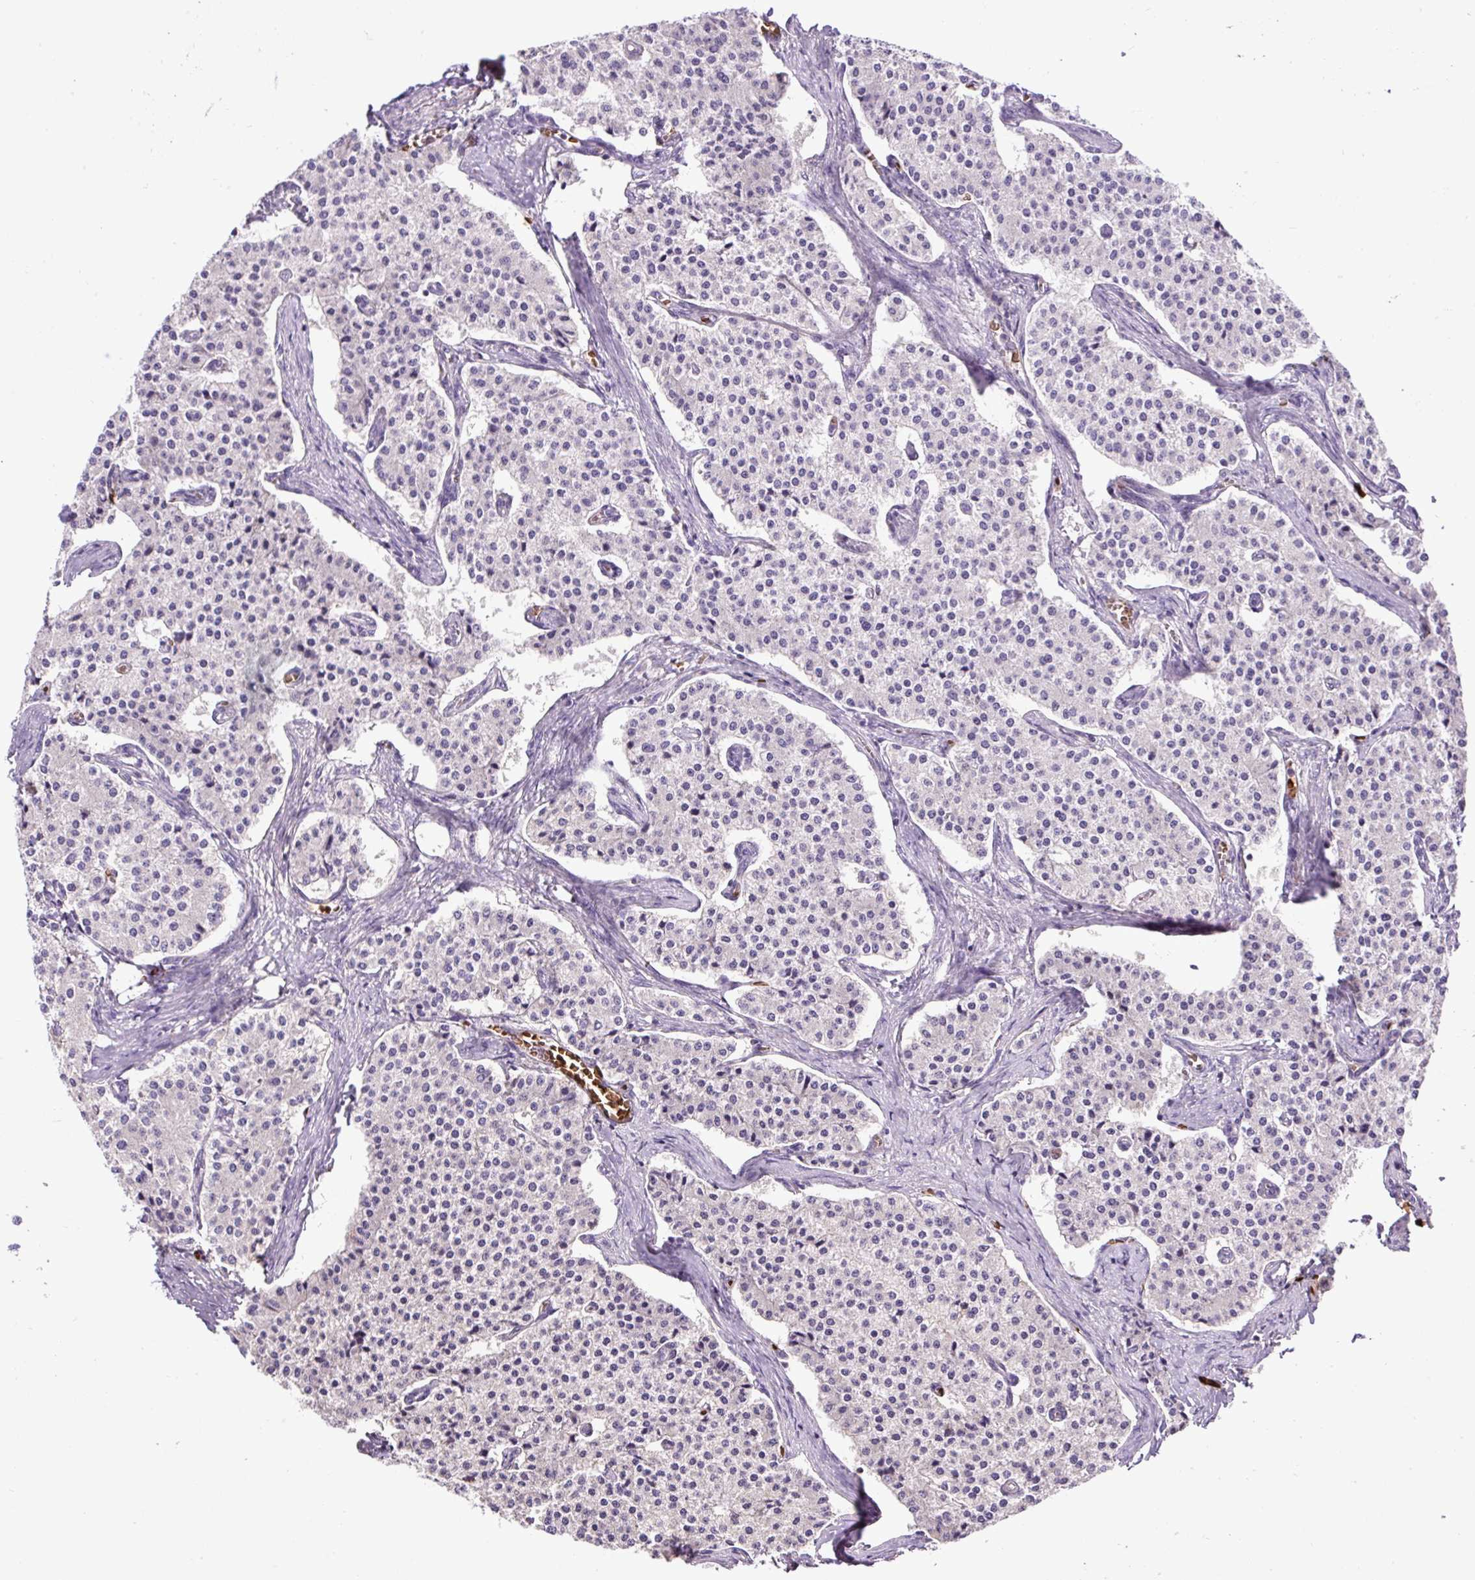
{"staining": {"intensity": "negative", "quantity": "none", "location": "none"}, "tissue": "carcinoid", "cell_type": "Tumor cells", "image_type": "cancer", "snomed": [{"axis": "morphology", "description": "Carcinoid, malignant, NOS"}, {"axis": "topography", "description": "Colon"}], "caption": "High power microscopy photomicrograph of an immunohistochemistry histopathology image of carcinoid, revealing no significant positivity in tumor cells.", "gene": "CXCL13", "patient": {"sex": "female", "age": 52}}